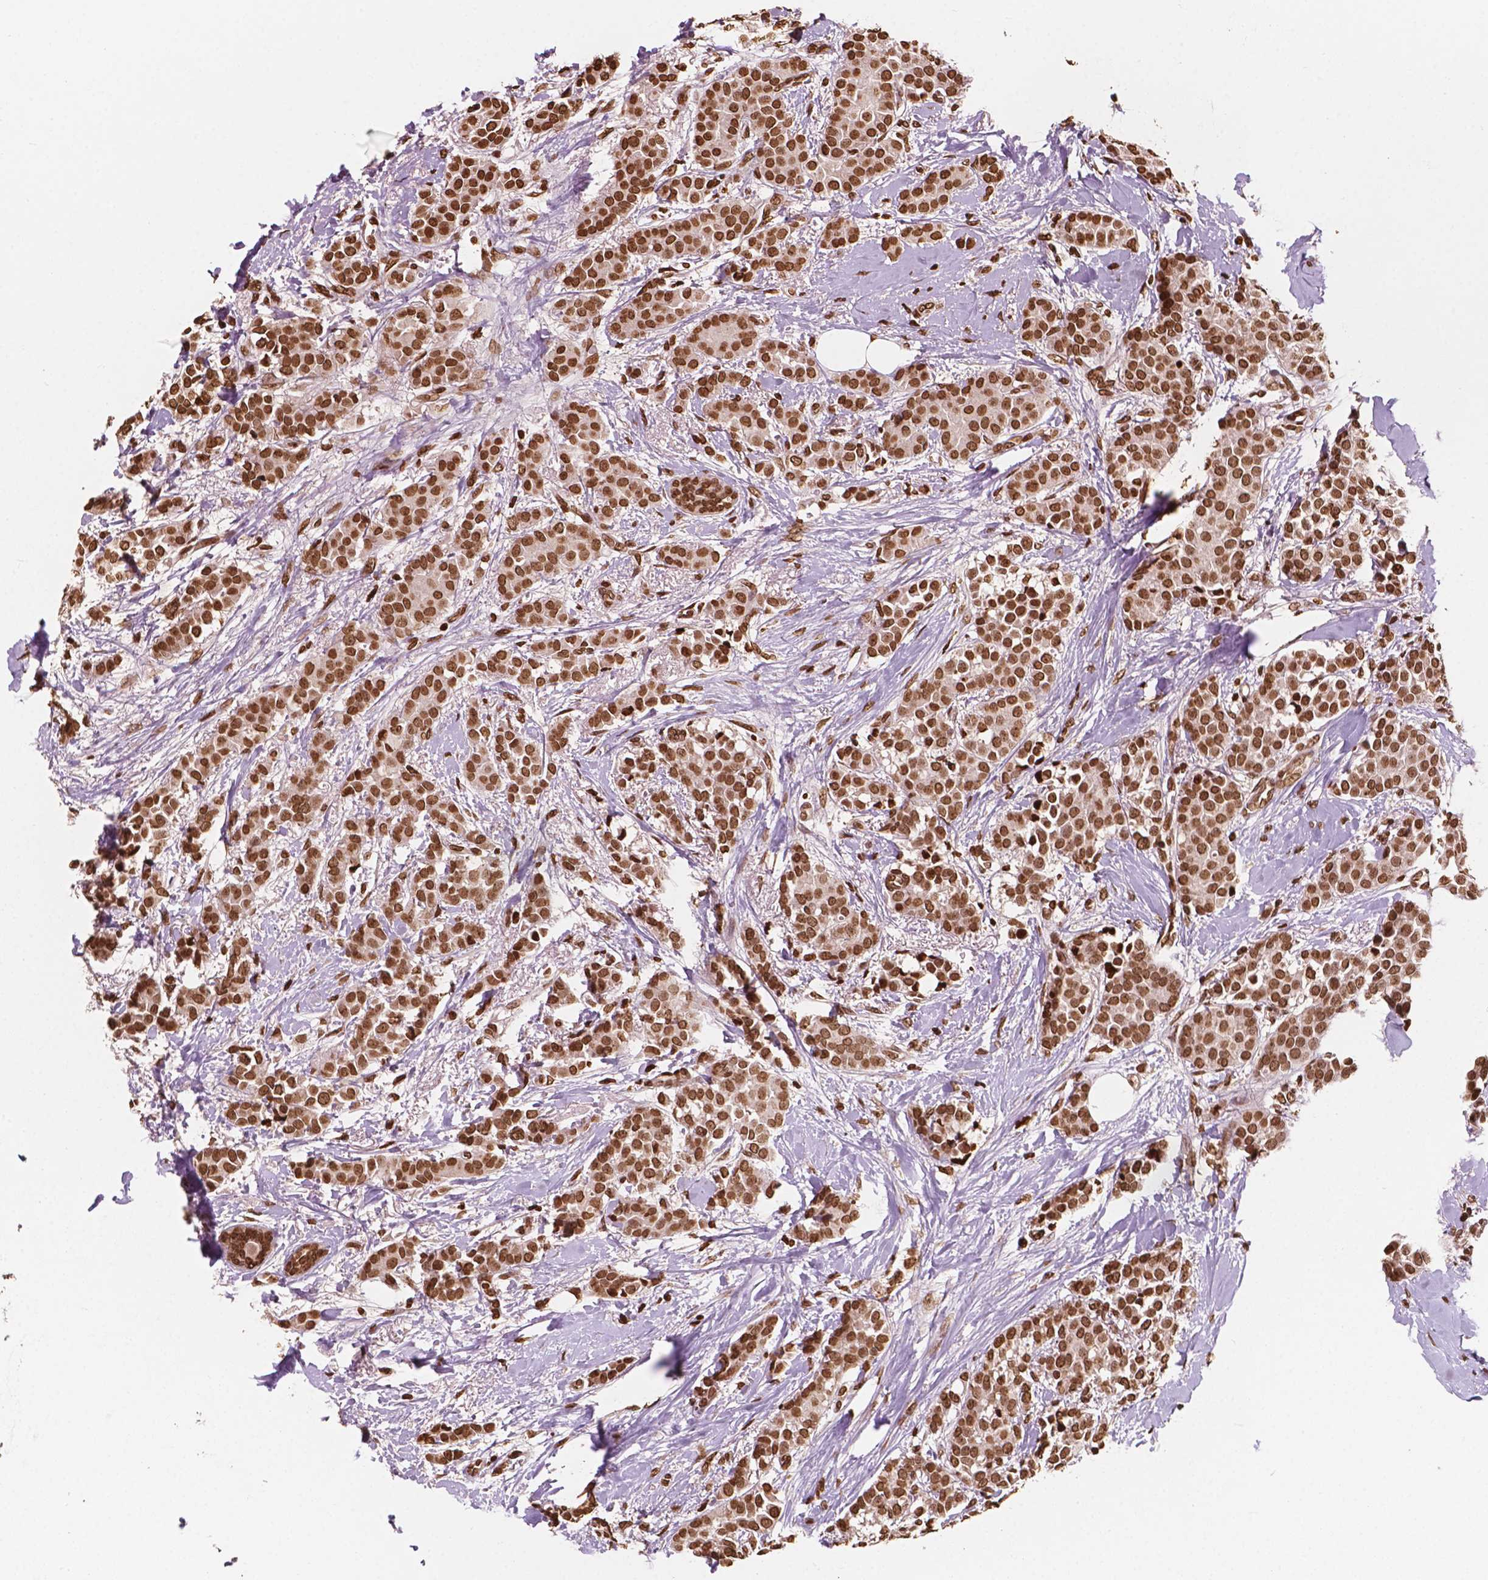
{"staining": {"intensity": "strong", "quantity": ">75%", "location": "nuclear"}, "tissue": "breast cancer", "cell_type": "Tumor cells", "image_type": "cancer", "snomed": [{"axis": "morphology", "description": "Duct carcinoma"}, {"axis": "topography", "description": "Breast"}], "caption": "Protein positivity by immunohistochemistry (IHC) displays strong nuclear expression in approximately >75% of tumor cells in breast invasive ductal carcinoma.", "gene": "H3C7", "patient": {"sex": "female", "age": 79}}